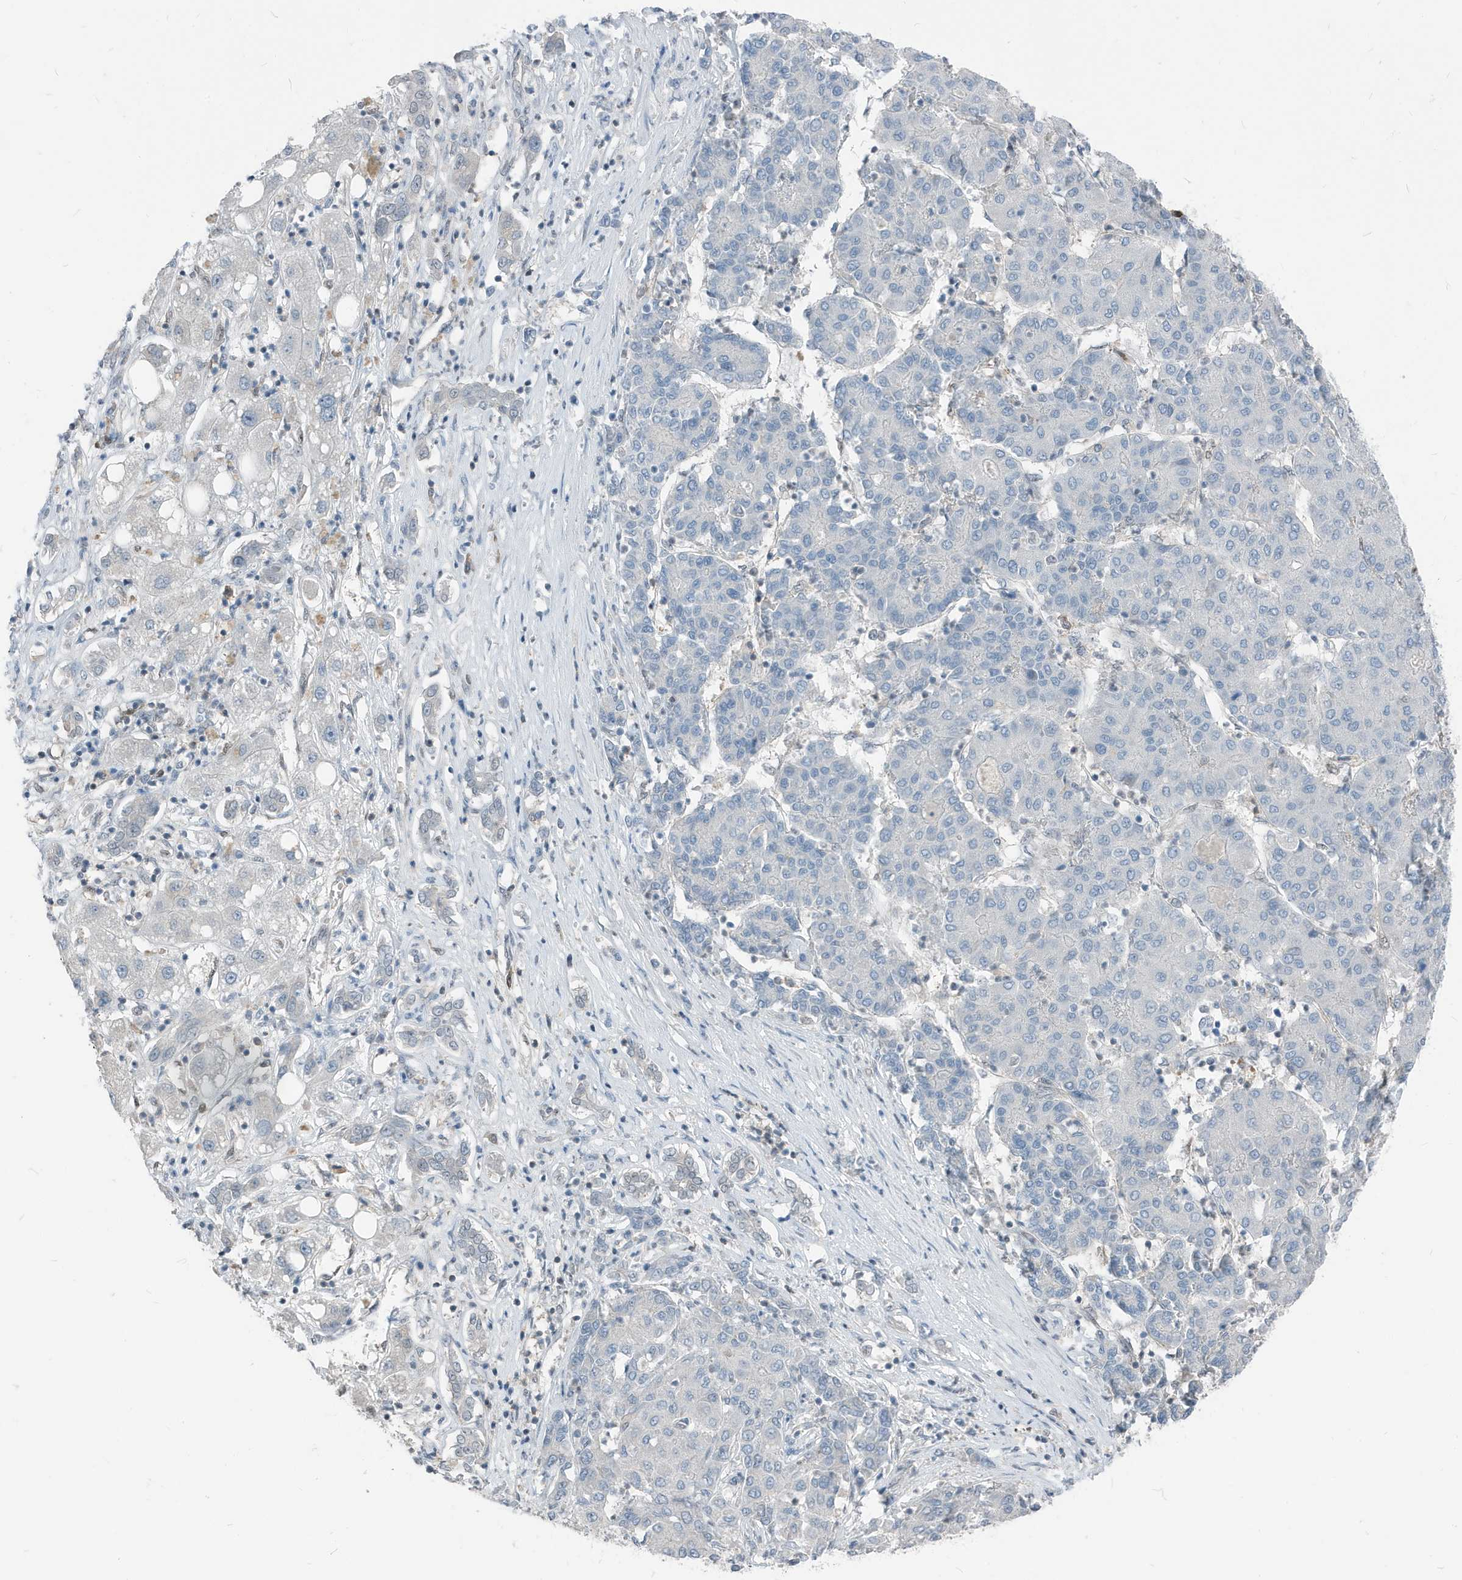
{"staining": {"intensity": "negative", "quantity": "none", "location": "none"}, "tissue": "liver cancer", "cell_type": "Tumor cells", "image_type": "cancer", "snomed": [{"axis": "morphology", "description": "Carcinoma, Hepatocellular, NOS"}, {"axis": "topography", "description": "Liver"}], "caption": "The photomicrograph demonstrates no significant expression in tumor cells of liver cancer (hepatocellular carcinoma).", "gene": "NCOA7", "patient": {"sex": "male", "age": 65}}